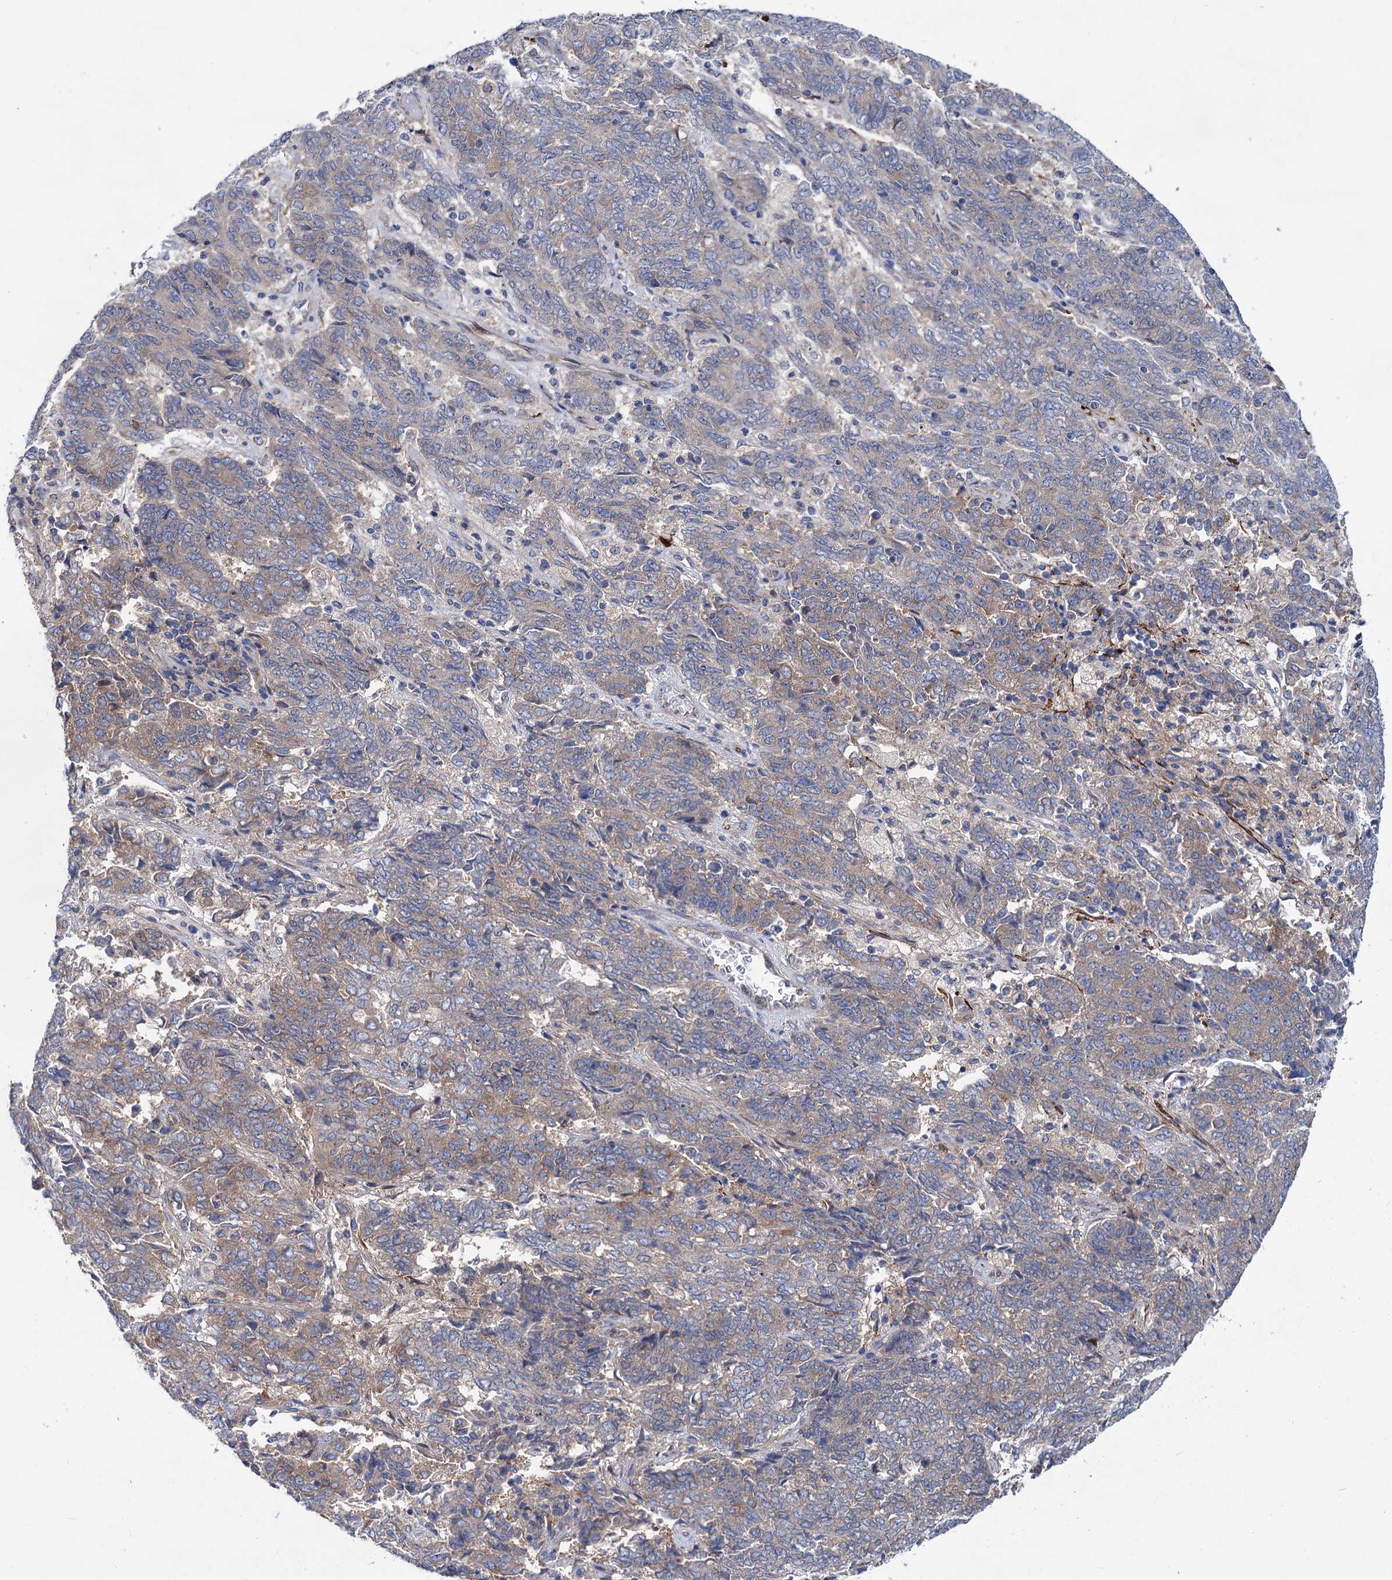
{"staining": {"intensity": "weak", "quantity": "<25%", "location": "cytoplasmic/membranous"}, "tissue": "endometrial cancer", "cell_type": "Tumor cells", "image_type": "cancer", "snomed": [{"axis": "morphology", "description": "Adenocarcinoma, NOS"}, {"axis": "topography", "description": "Endometrium"}], "caption": "Tumor cells show no significant protein expression in endometrial adenocarcinoma.", "gene": "TRIM55", "patient": {"sex": "female", "age": 80}}